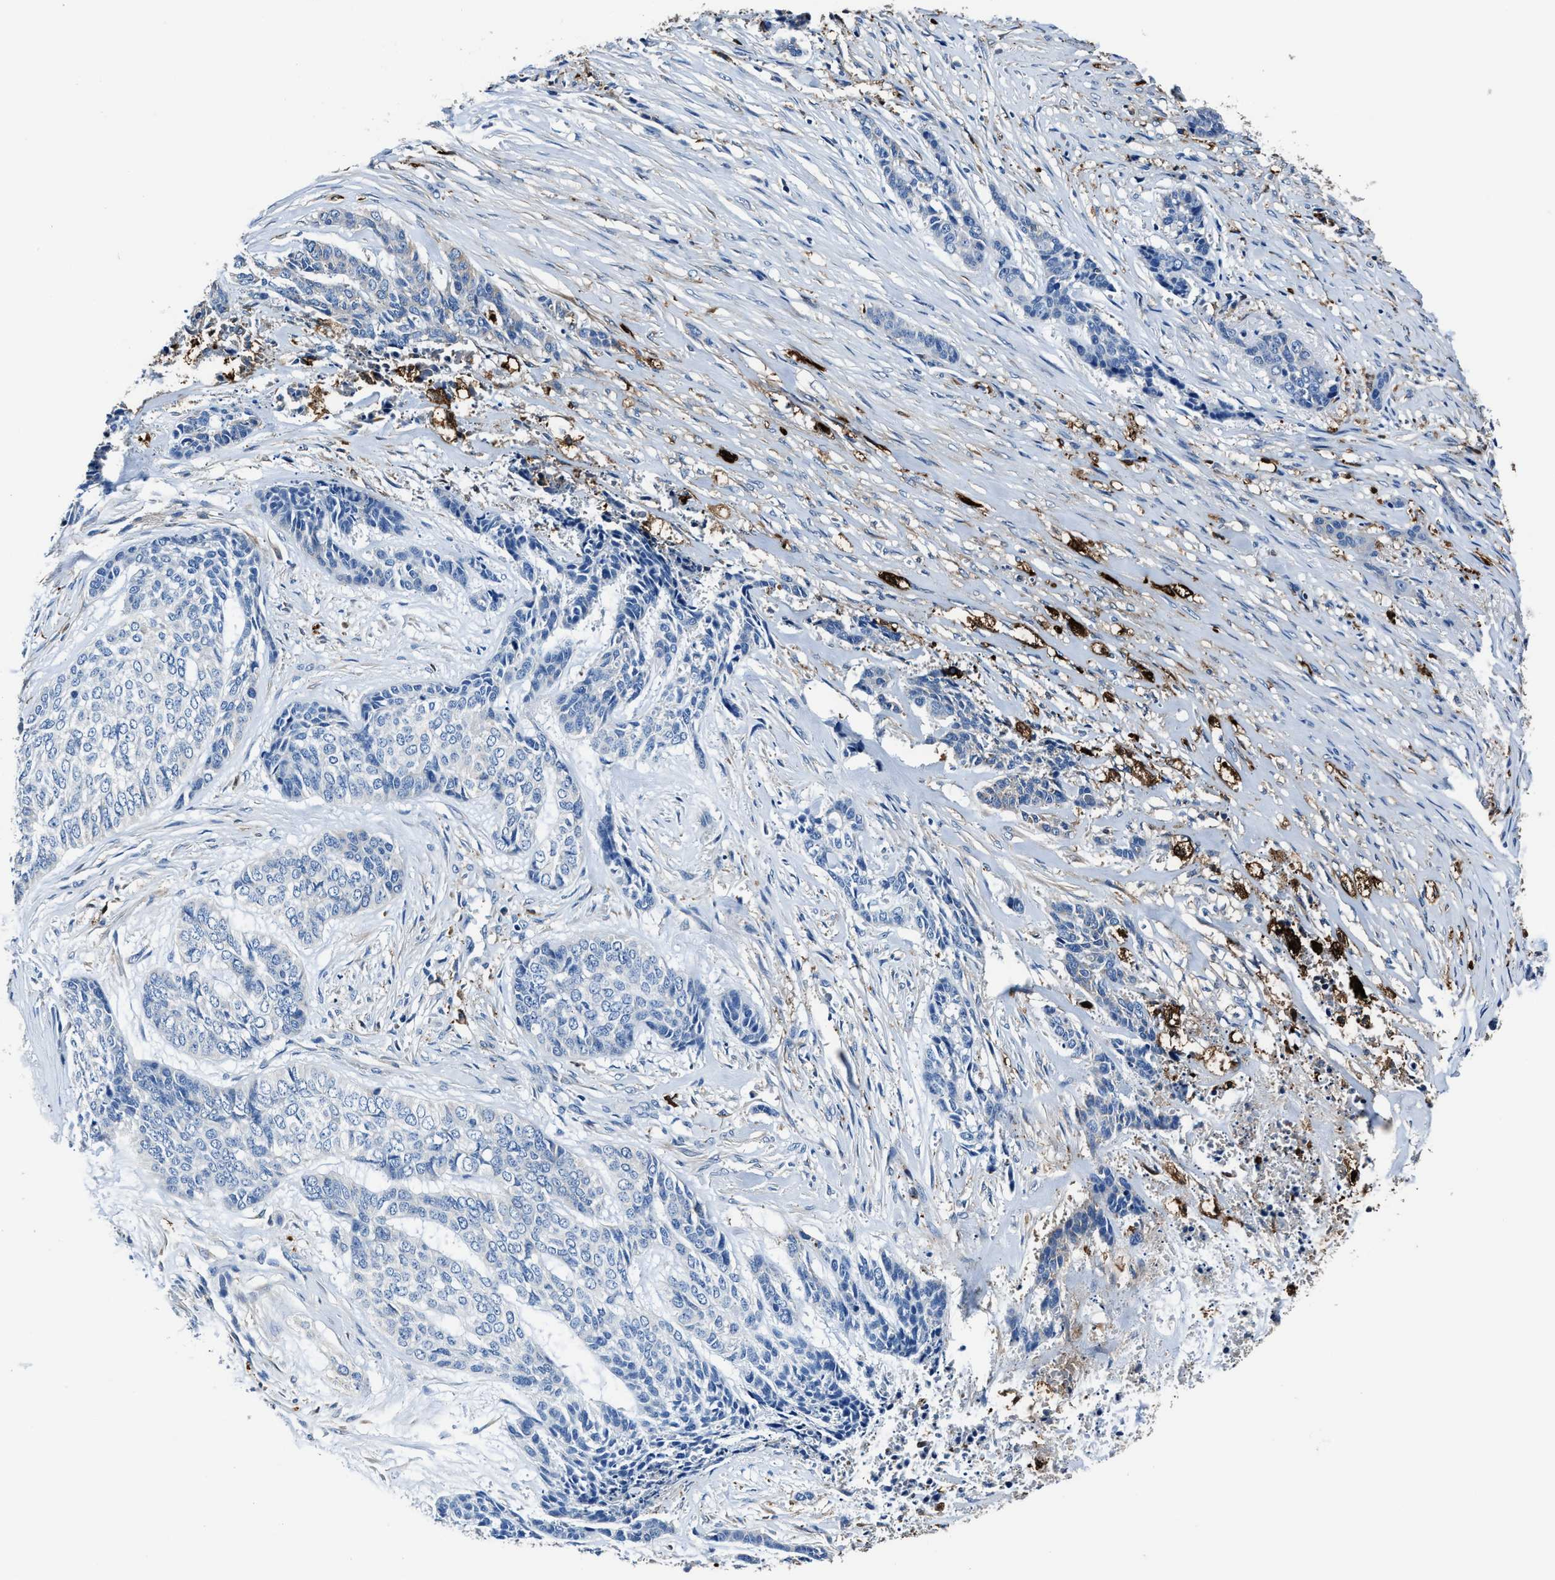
{"staining": {"intensity": "negative", "quantity": "none", "location": "none"}, "tissue": "skin cancer", "cell_type": "Tumor cells", "image_type": "cancer", "snomed": [{"axis": "morphology", "description": "Basal cell carcinoma"}, {"axis": "topography", "description": "Skin"}], "caption": "This is an IHC image of skin cancer (basal cell carcinoma). There is no positivity in tumor cells.", "gene": "FTL", "patient": {"sex": "female", "age": 64}}